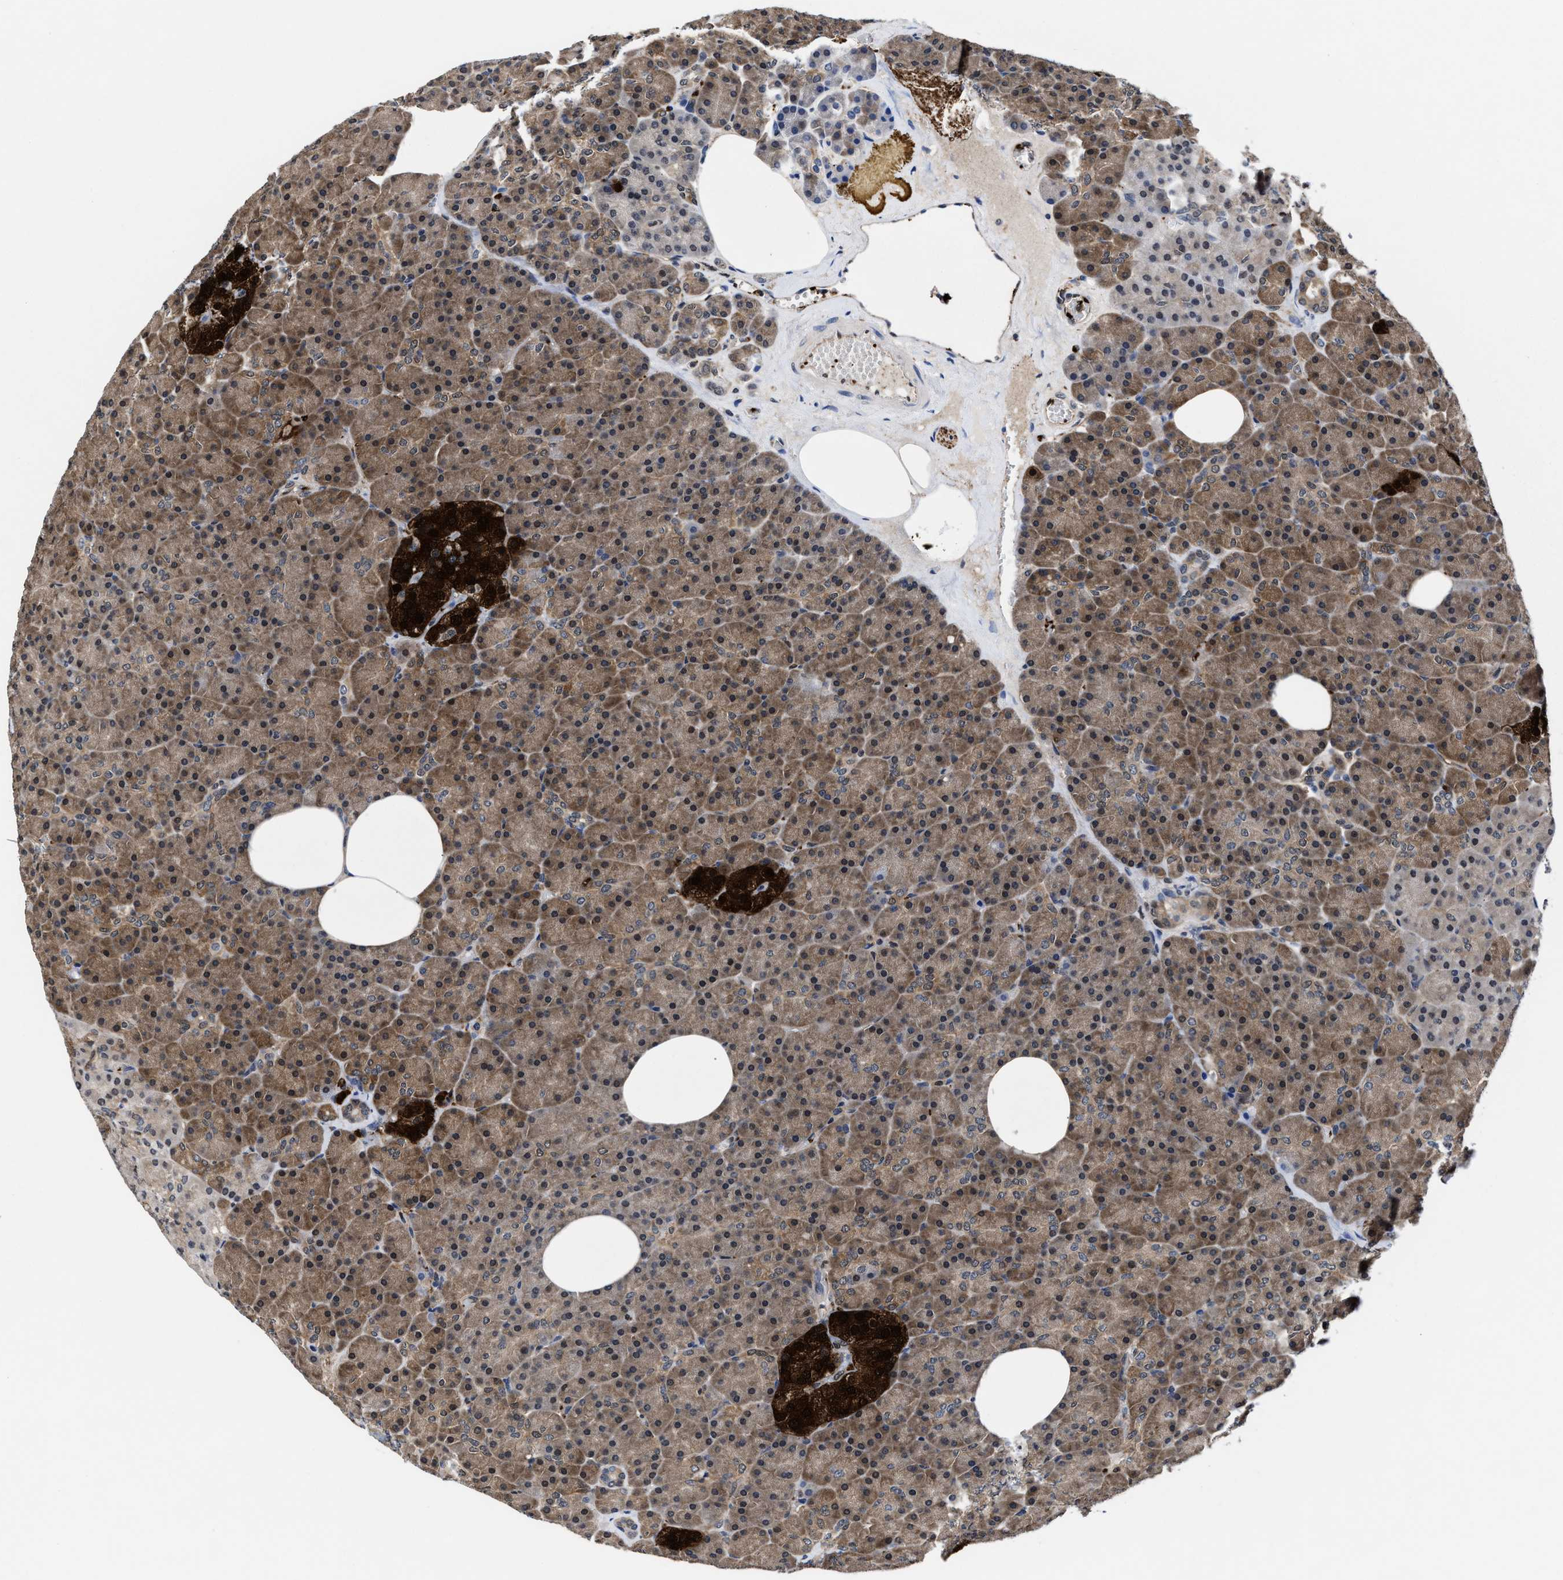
{"staining": {"intensity": "moderate", "quantity": ">75%", "location": "cytoplasmic/membranous"}, "tissue": "pancreas", "cell_type": "Exocrine glandular cells", "image_type": "normal", "snomed": [{"axis": "morphology", "description": "Normal tissue, NOS"}, {"axis": "morphology", "description": "Carcinoid, malignant, NOS"}, {"axis": "topography", "description": "Pancreas"}], "caption": "High-magnification brightfield microscopy of normal pancreas stained with DAB (3,3'-diaminobenzidine) (brown) and counterstained with hematoxylin (blue). exocrine glandular cells exhibit moderate cytoplasmic/membranous positivity is identified in approximately>75% of cells.", "gene": "ACLY", "patient": {"sex": "female", "age": 35}}